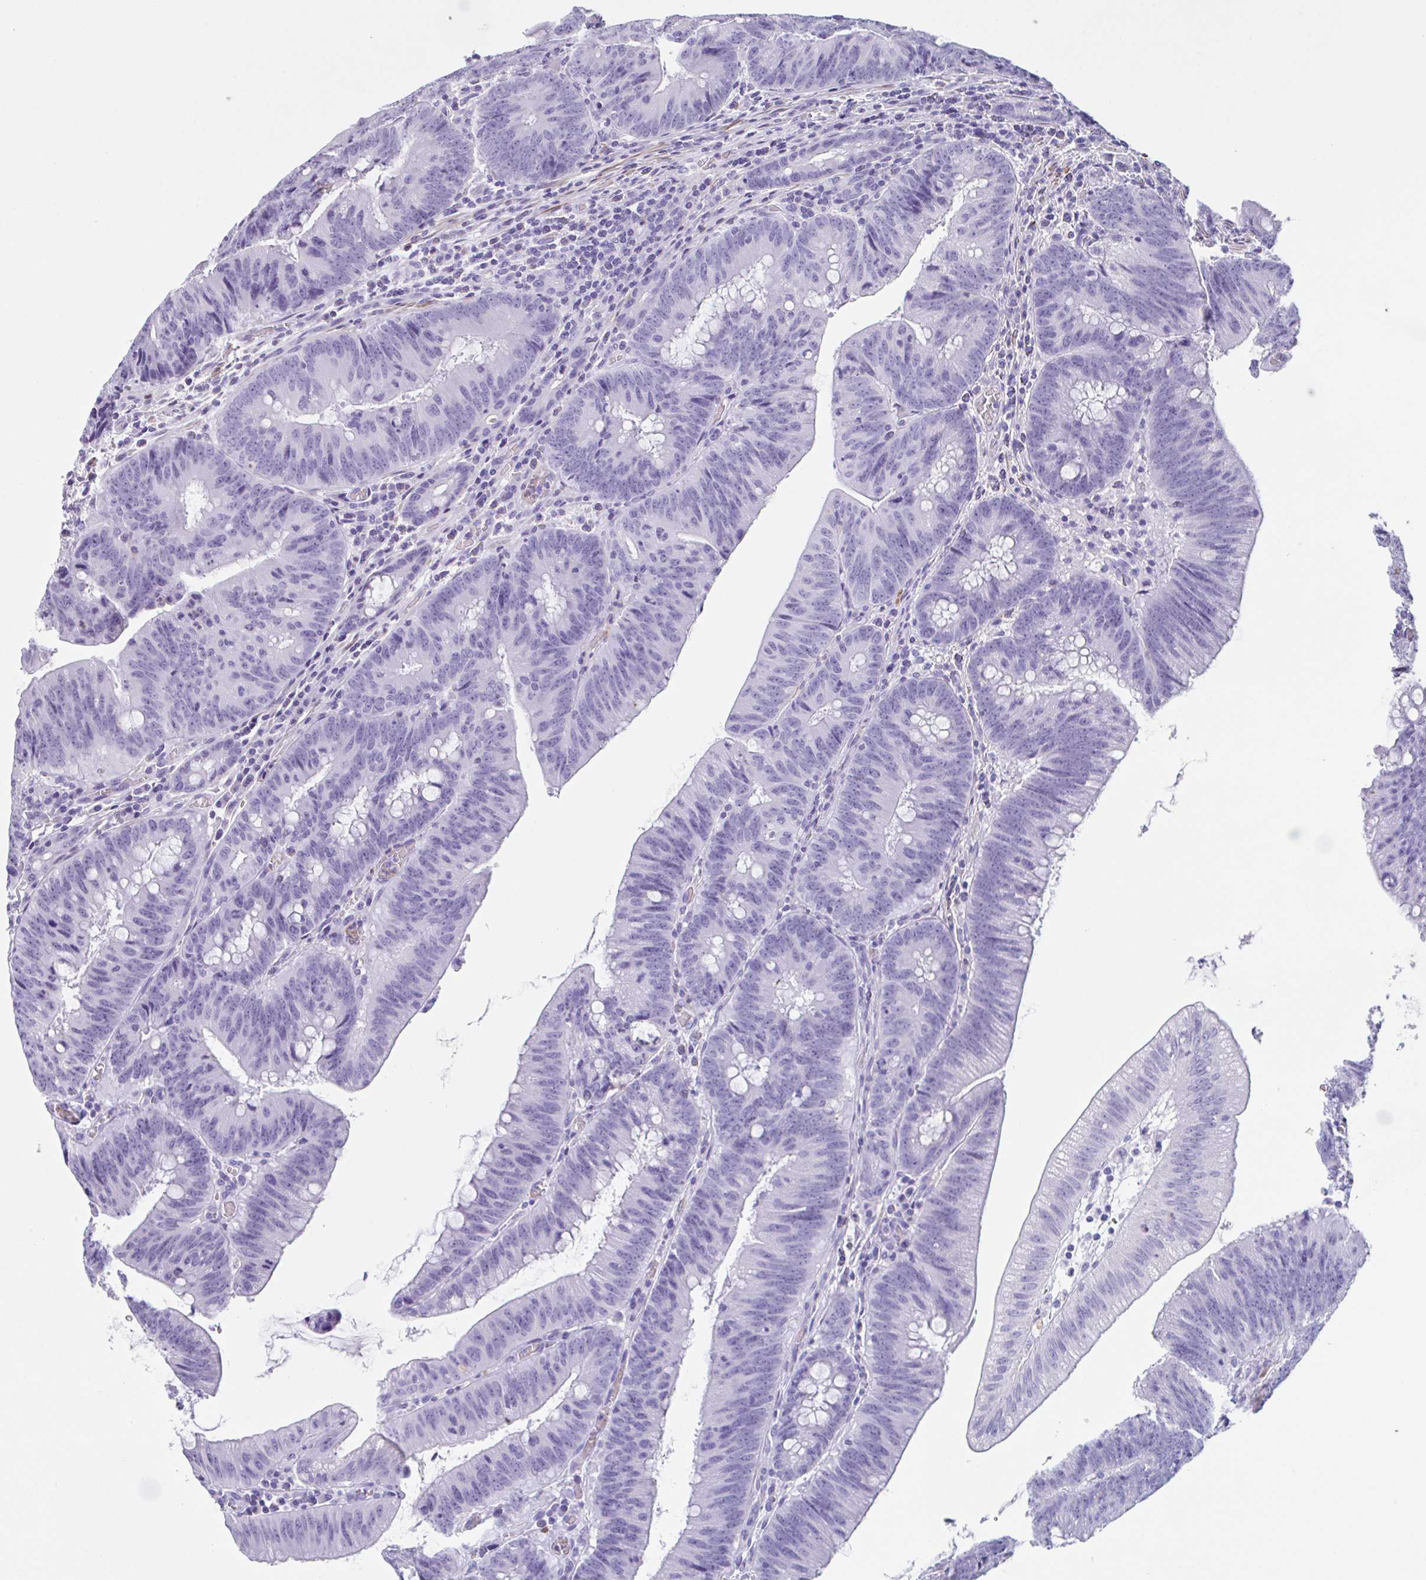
{"staining": {"intensity": "negative", "quantity": "none", "location": "none"}, "tissue": "colorectal cancer", "cell_type": "Tumor cells", "image_type": "cancer", "snomed": [{"axis": "morphology", "description": "Adenocarcinoma, NOS"}, {"axis": "topography", "description": "Colon"}], "caption": "Photomicrograph shows no protein staining in tumor cells of adenocarcinoma (colorectal) tissue. Nuclei are stained in blue.", "gene": "TAS2R41", "patient": {"sex": "female", "age": 87}}